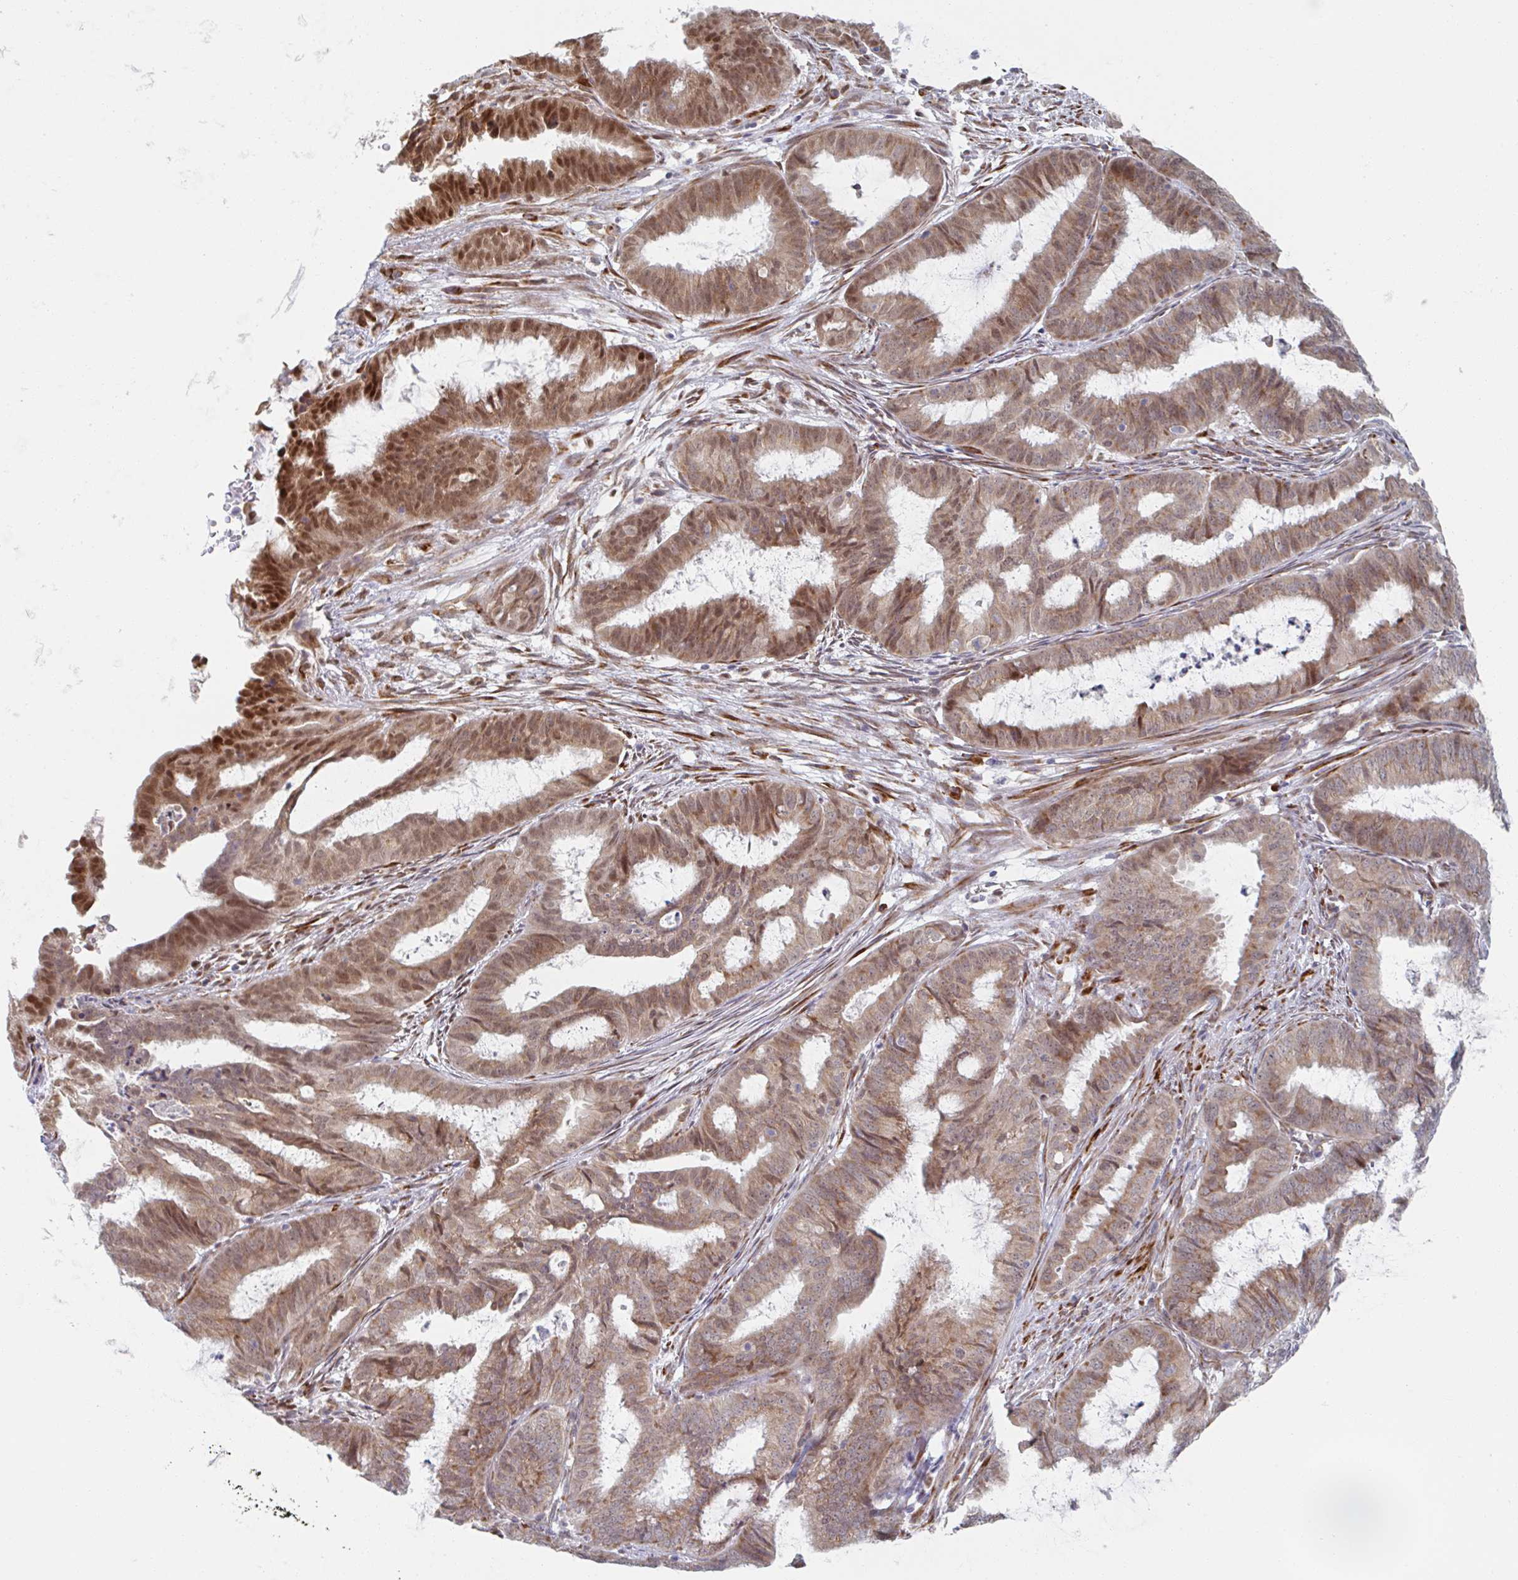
{"staining": {"intensity": "moderate", "quantity": ">75%", "location": "cytoplasmic/membranous,nuclear"}, "tissue": "endometrial cancer", "cell_type": "Tumor cells", "image_type": "cancer", "snomed": [{"axis": "morphology", "description": "Adenocarcinoma, NOS"}, {"axis": "topography", "description": "Endometrium"}], "caption": "DAB immunohistochemical staining of adenocarcinoma (endometrial) reveals moderate cytoplasmic/membranous and nuclear protein expression in approximately >75% of tumor cells. Immunohistochemistry (ihc) stains the protein of interest in brown and the nuclei are stained blue.", "gene": "TRAPPC10", "patient": {"sex": "female", "age": 51}}